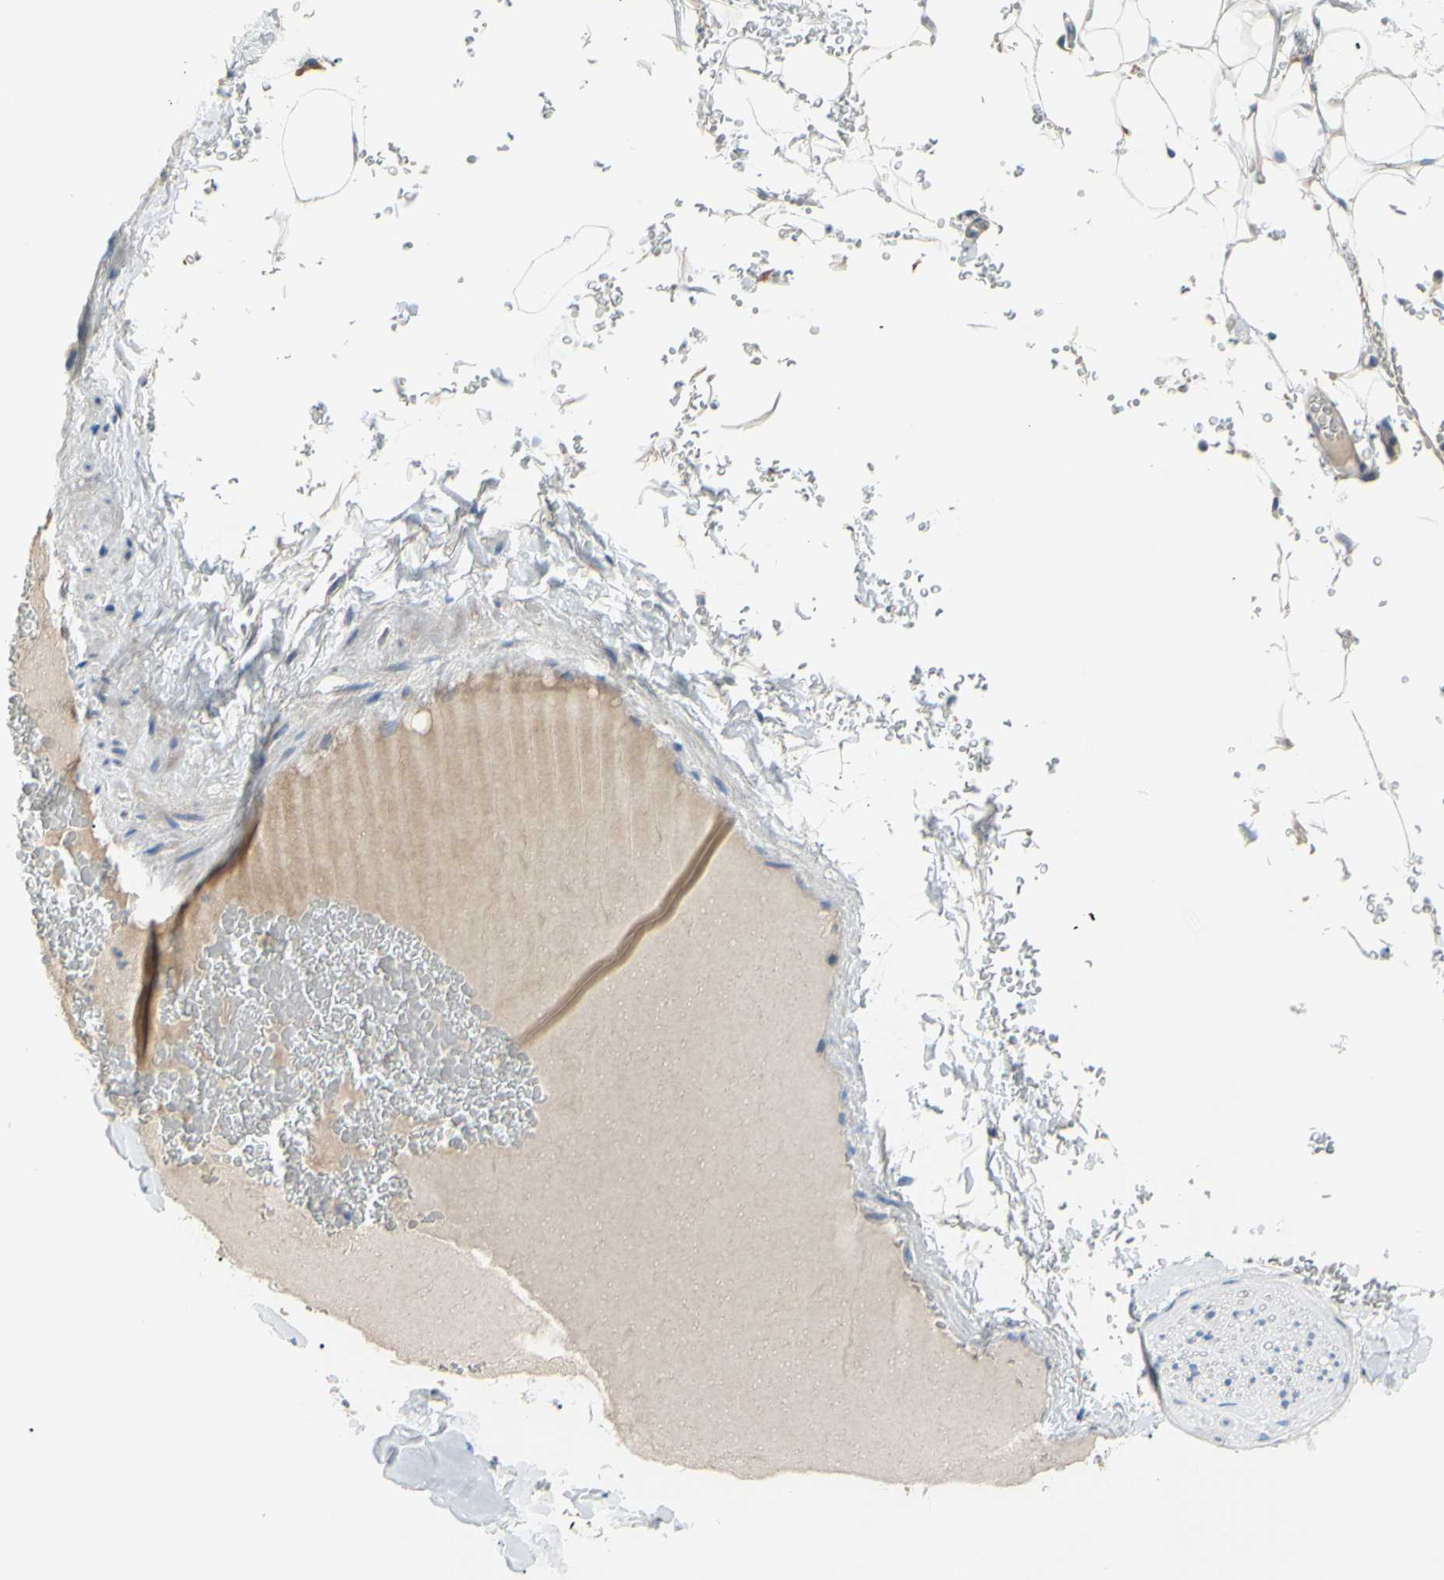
{"staining": {"intensity": "negative", "quantity": "none", "location": "none"}, "tissue": "adipose tissue", "cell_type": "Adipocytes", "image_type": "normal", "snomed": [{"axis": "morphology", "description": "Normal tissue, NOS"}, {"axis": "topography", "description": "Peripheral nerve tissue"}], "caption": "The histopathology image demonstrates no staining of adipocytes in benign adipose tissue.", "gene": "TMEM59L", "patient": {"sex": "male", "age": 70}}